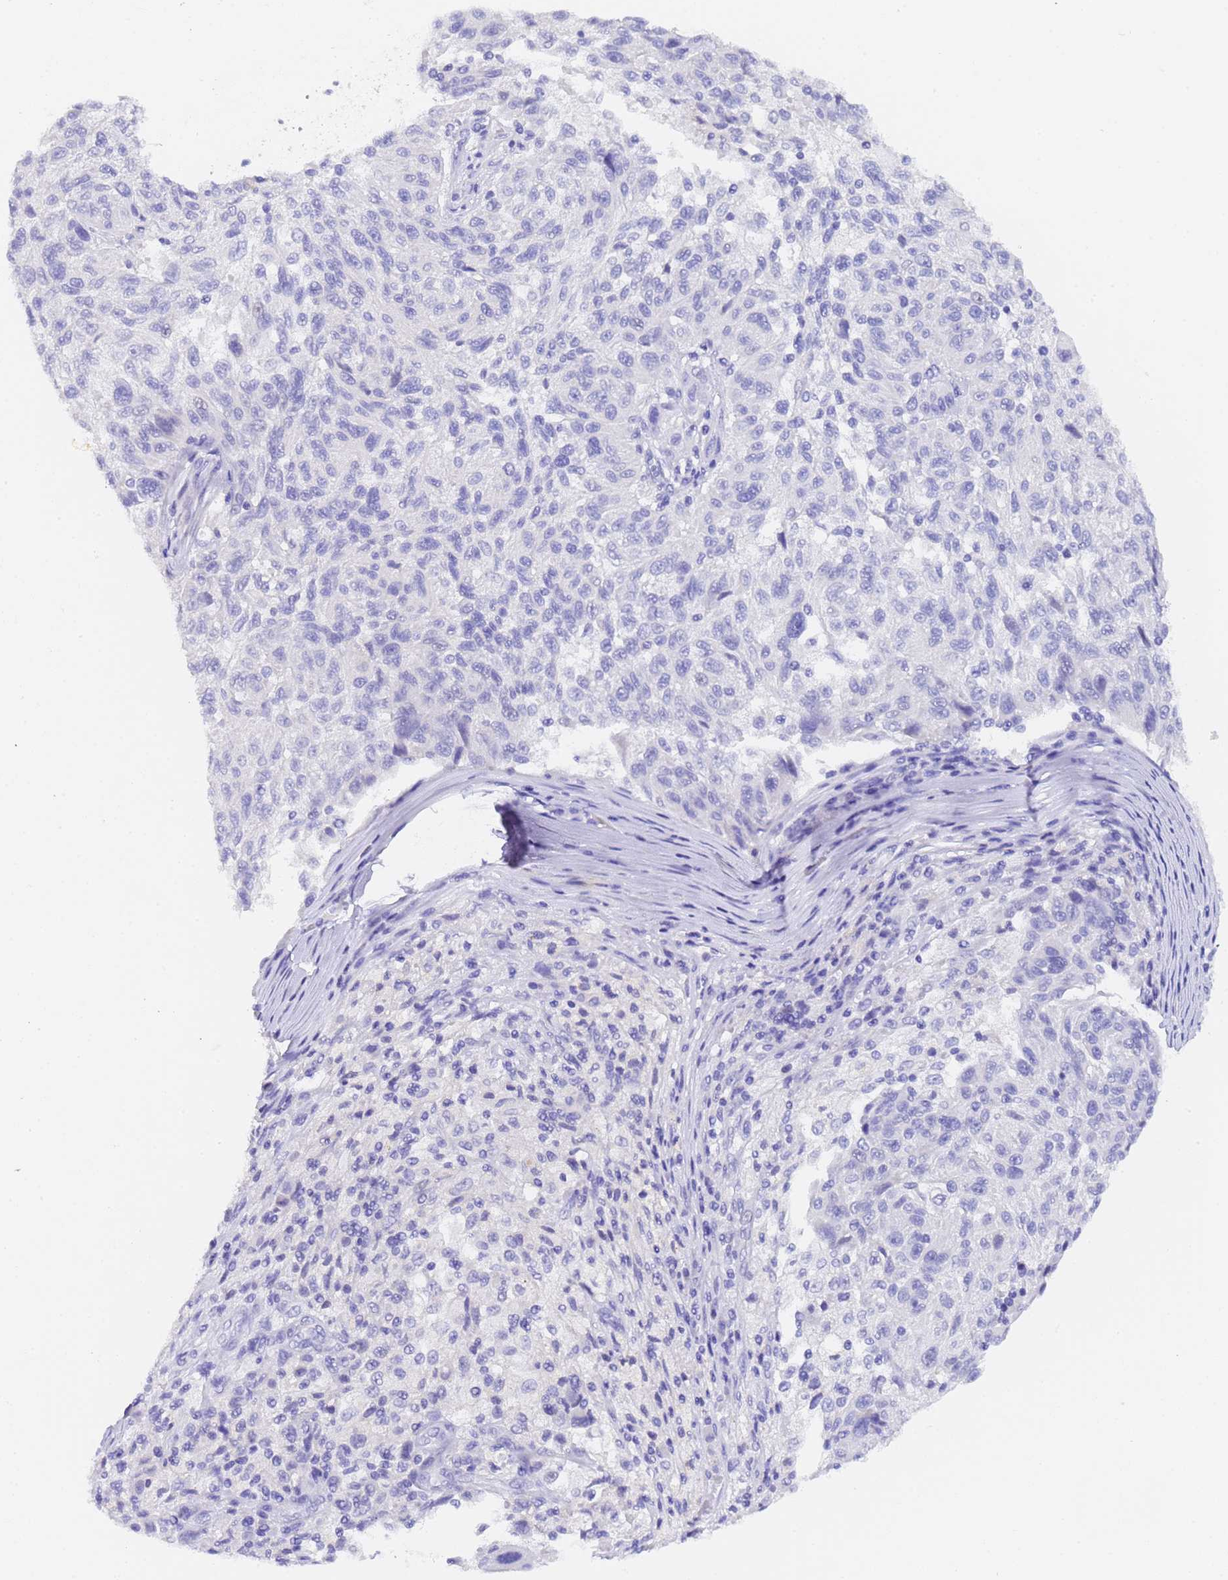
{"staining": {"intensity": "negative", "quantity": "none", "location": "none"}, "tissue": "melanoma", "cell_type": "Tumor cells", "image_type": "cancer", "snomed": [{"axis": "morphology", "description": "Malignant melanoma, NOS"}, {"axis": "topography", "description": "Skin"}], "caption": "A high-resolution image shows IHC staining of melanoma, which demonstrates no significant staining in tumor cells. (Brightfield microscopy of DAB immunohistochemistry (IHC) at high magnification).", "gene": "GABRA1", "patient": {"sex": "male", "age": 53}}